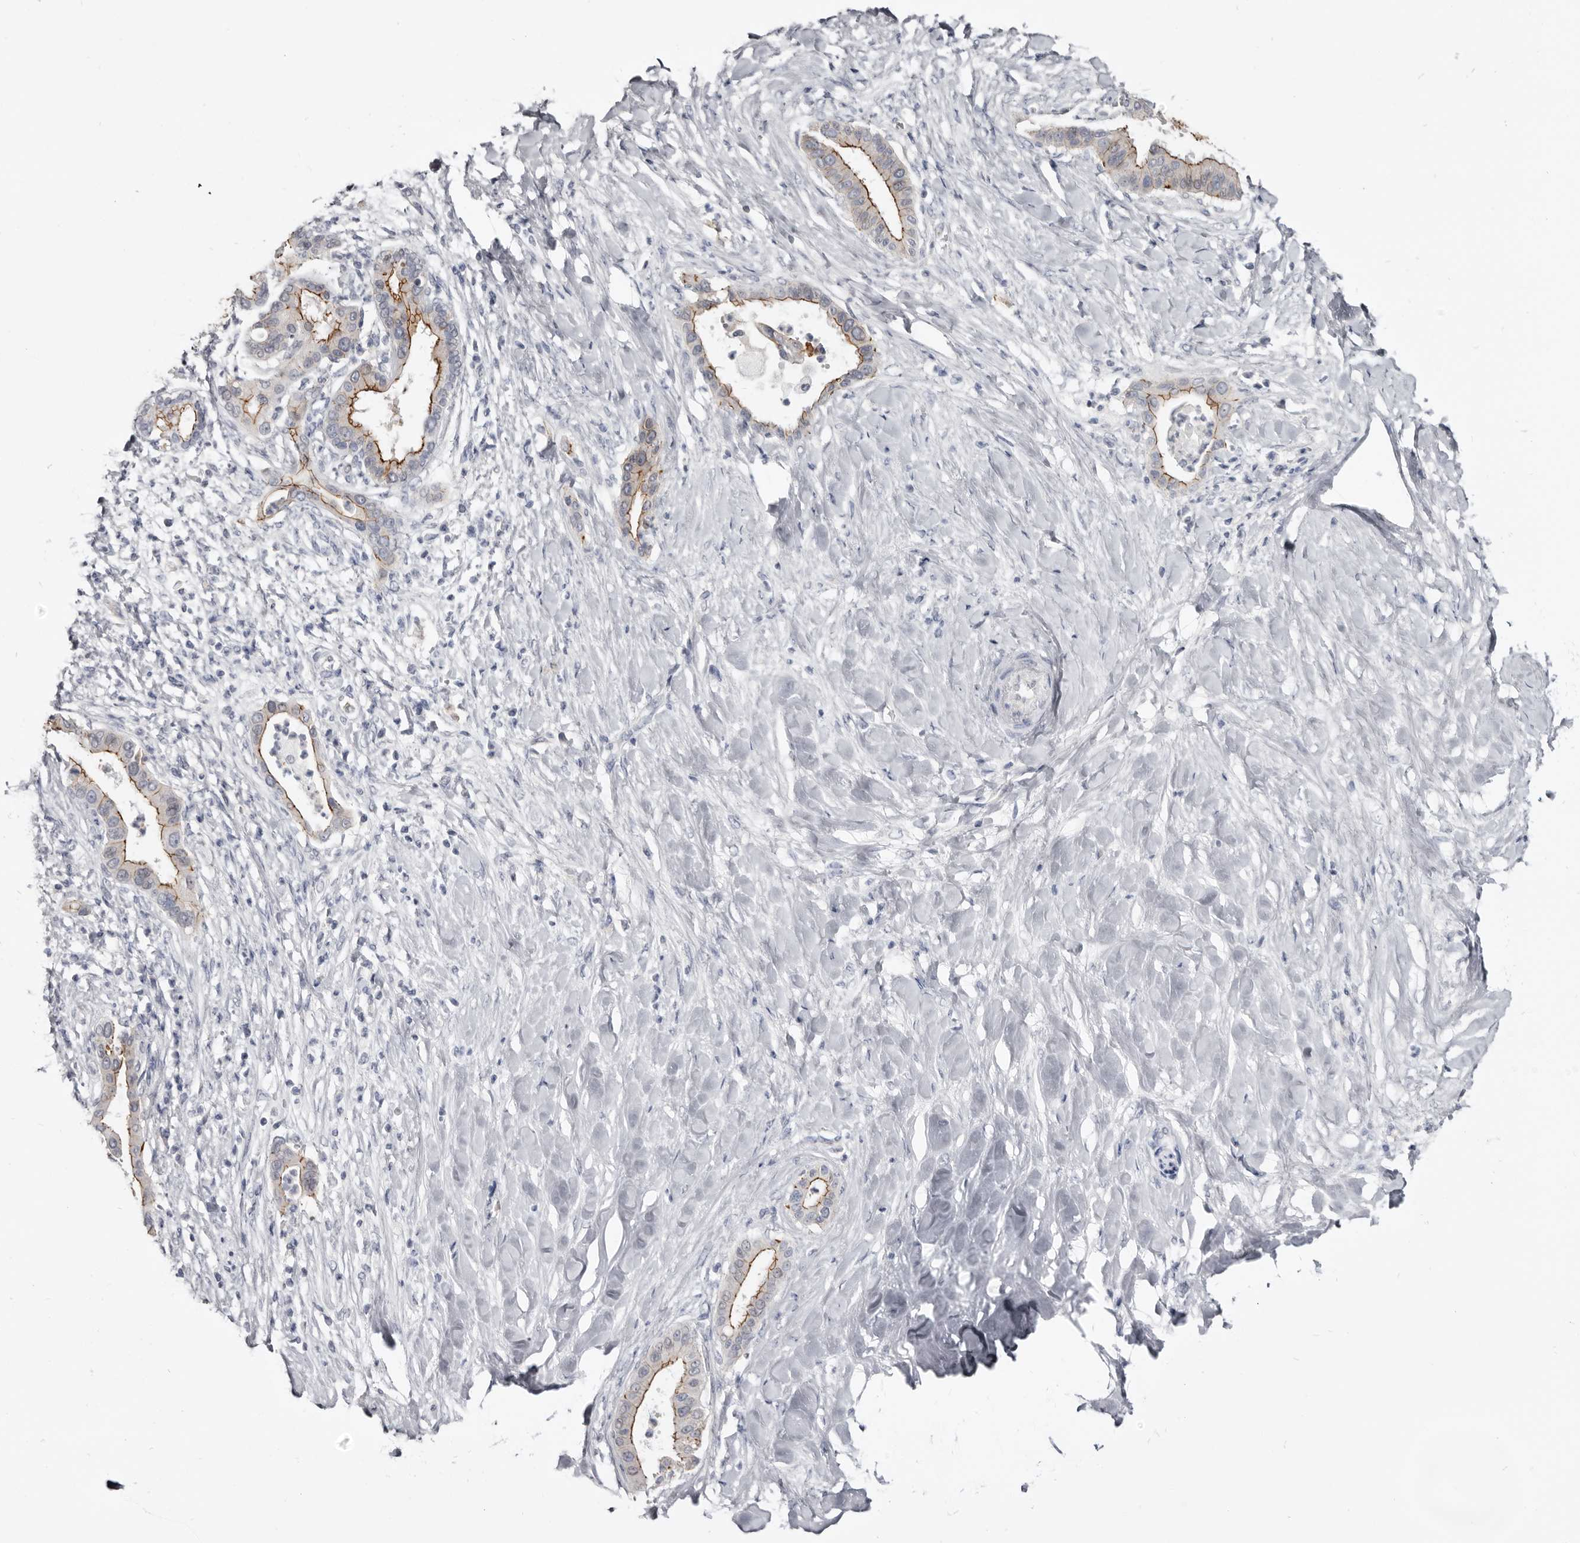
{"staining": {"intensity": "moderate", "quantity": ">75%", "location": "cytoplasmic/membranous"}, "tissue": "liver cancer", "cell_type": "Tumor cells", "image_type": "cancer", "snomed": [{"axis": "morphology", "description": "Cholangiocarcinoma"}, {"axis": "topography", "description": "Liver"}], "caption": "Immunohistochemistry (DAB) staining of human cholangiocarcinoma (liver) demonstrates moderate cytoplasmic/membranous protein expression in approximately >75% of tumor cells.", "gene": "CGN", "patient": {"sex": "female", "age": 54}}